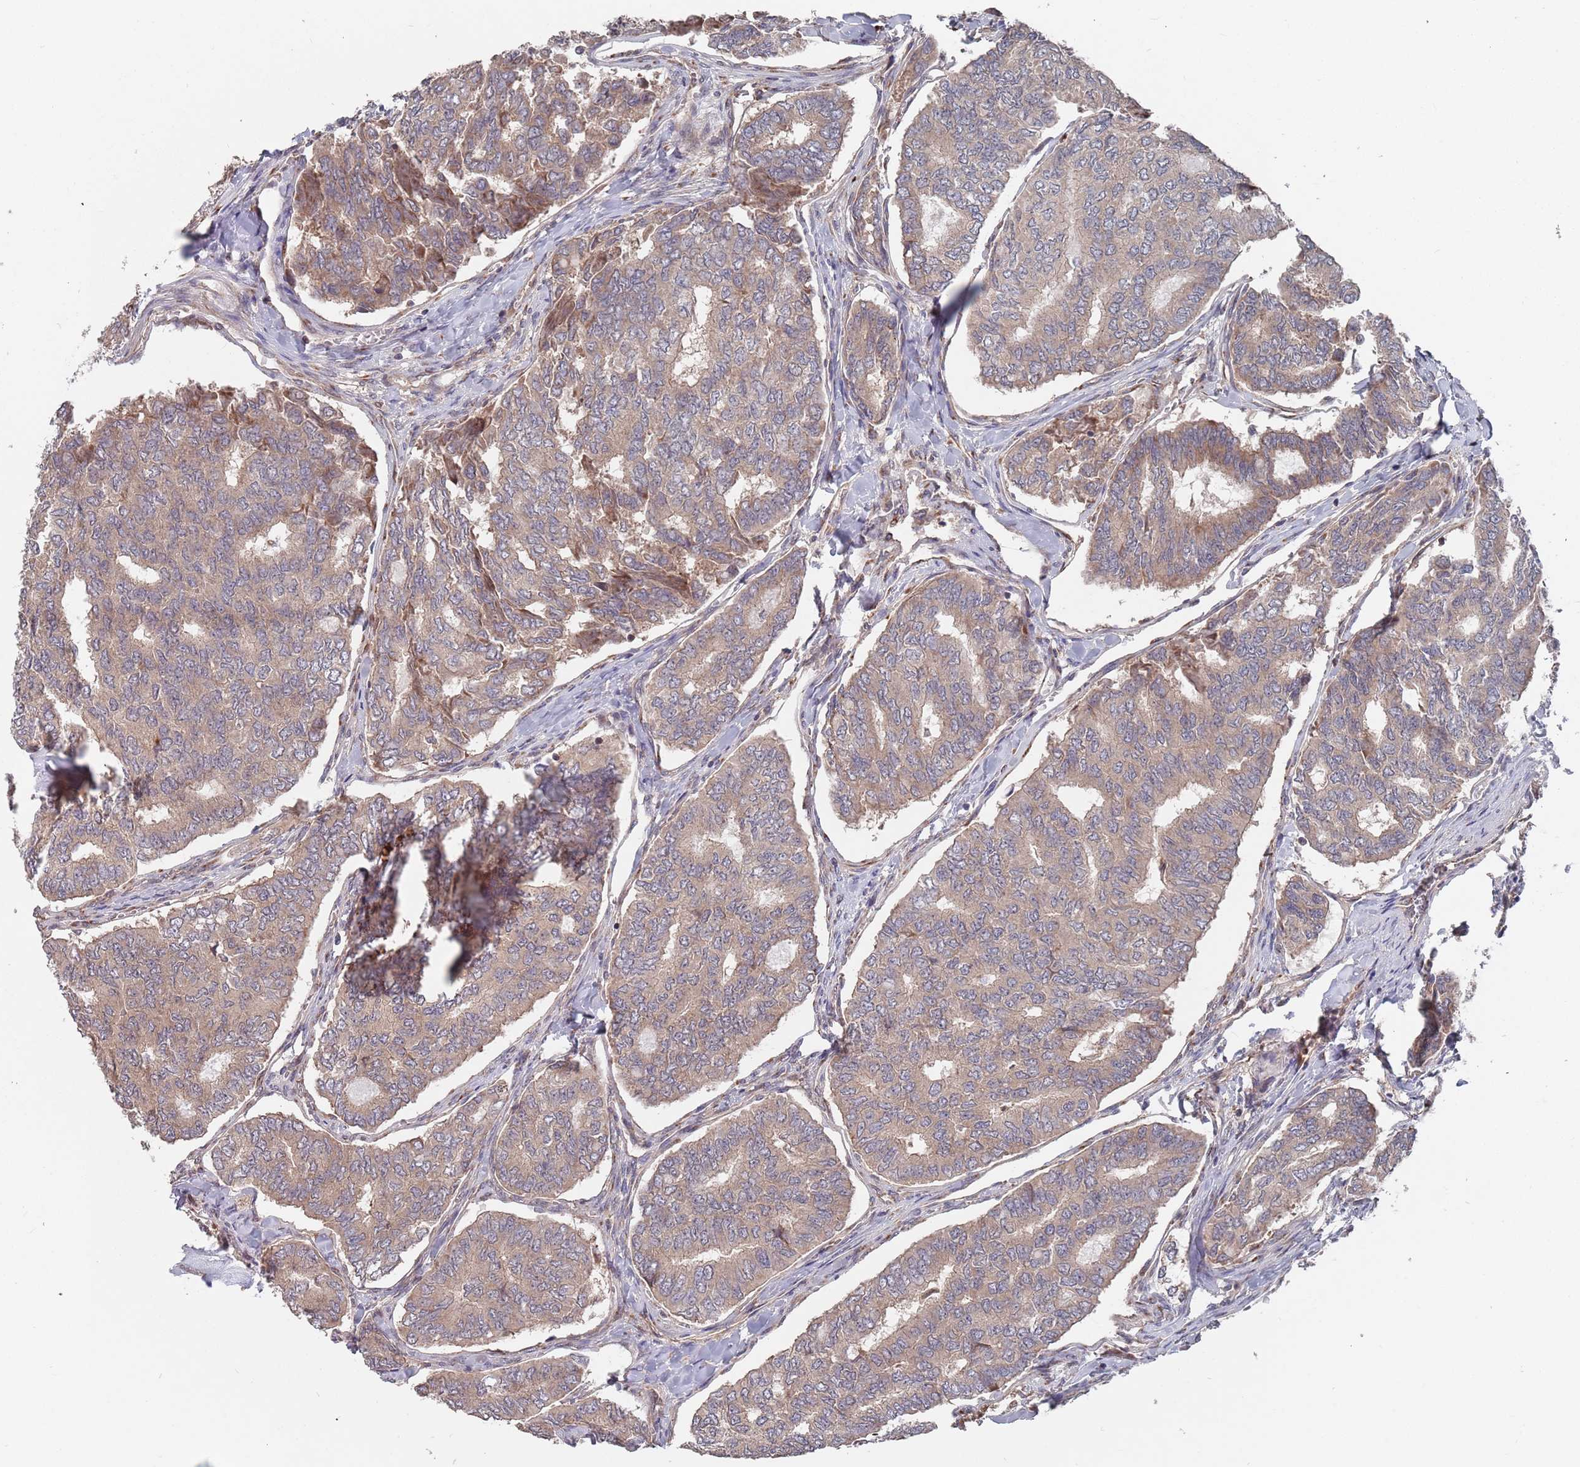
{"staining": {"intensity": "weak", "quantity": ">75%", "location": "cytoplasmic/membranous"}, "tissue": "thyroid cancer", "cell_type": "Tumor cells", "image_type": "cancer", "snomed": [{"axis": "morphology", "description": "Papillary adenocarcinoma, NOS"}, {"axis": "topography", "description": "Thyroid gland"}], "caption": "IHC staining of papillary adenocarcinoma (thyroid), which reveals low levels of weak cytoplasmic/membranous staining in approximately >75% of tumor cells indicating weak cytoplasmic/membranous protein staining. The staining was performed using DAB (brown) for protein detection and nuclei were counterstained in hematoxylin (blue).", "gene": "UNC45A", "patient": {"sex": "female", "age": 35}}